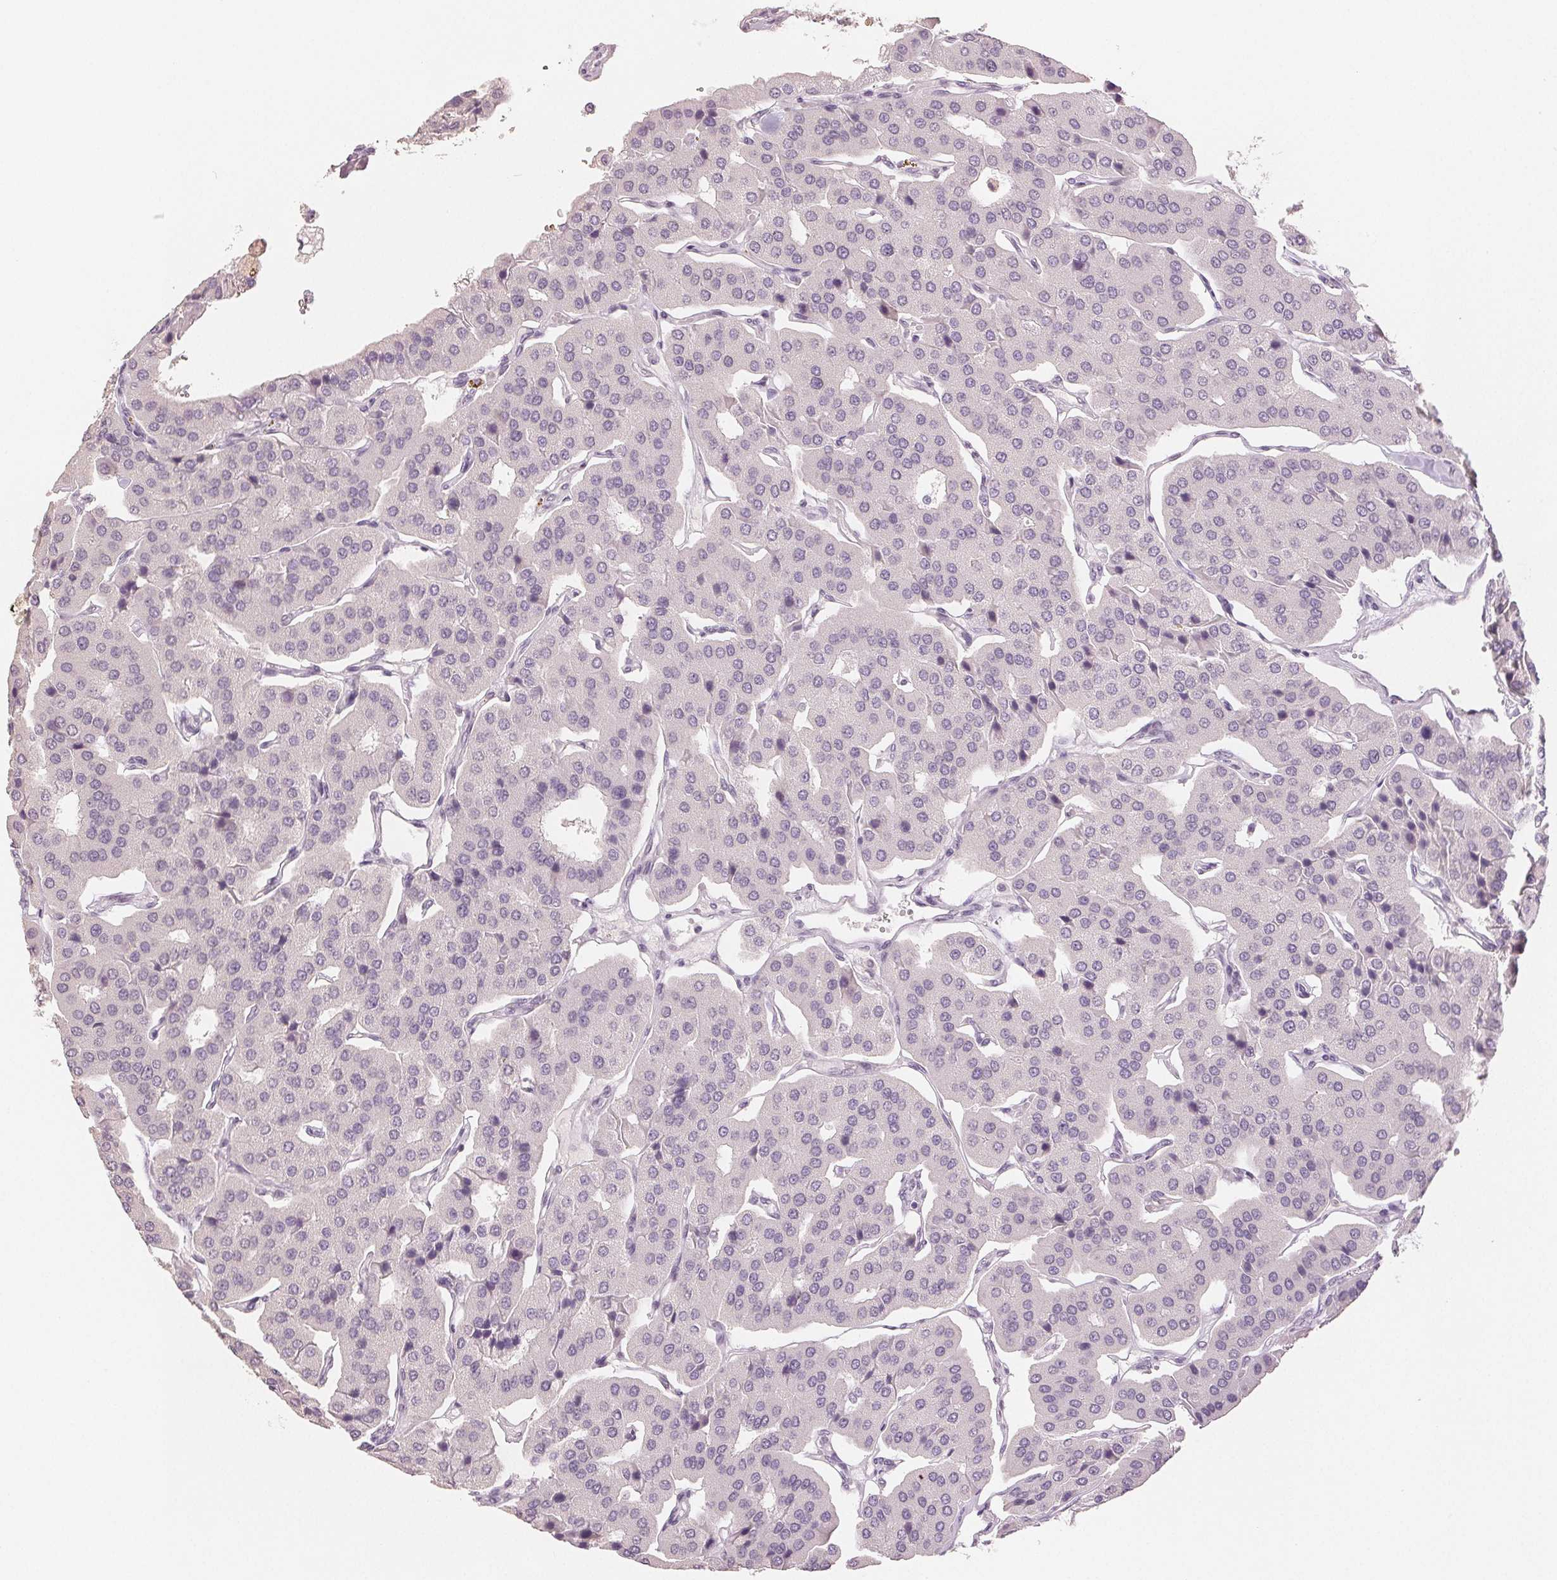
{"staining": {"intensity": "negative", "quantity": "none", "location": "none"}, "tissue": "parathyroid gland", "cell_type": "Glandular cells", "image_type": "normal", "snomed": [{"axis": "morphology", "description": "Normal tissue, NOS"}, {"axis": "morphology", "description": "Adenoma, NOS"}, {"axis": "topography", "description": "Parathyroid gland"}], "caption": "Protein analysis of benign parathyroid gland reveals no significant staining in glandular cells.", "gene": "SLC27A5", "patient": {"sex": "female", "age": 86}}